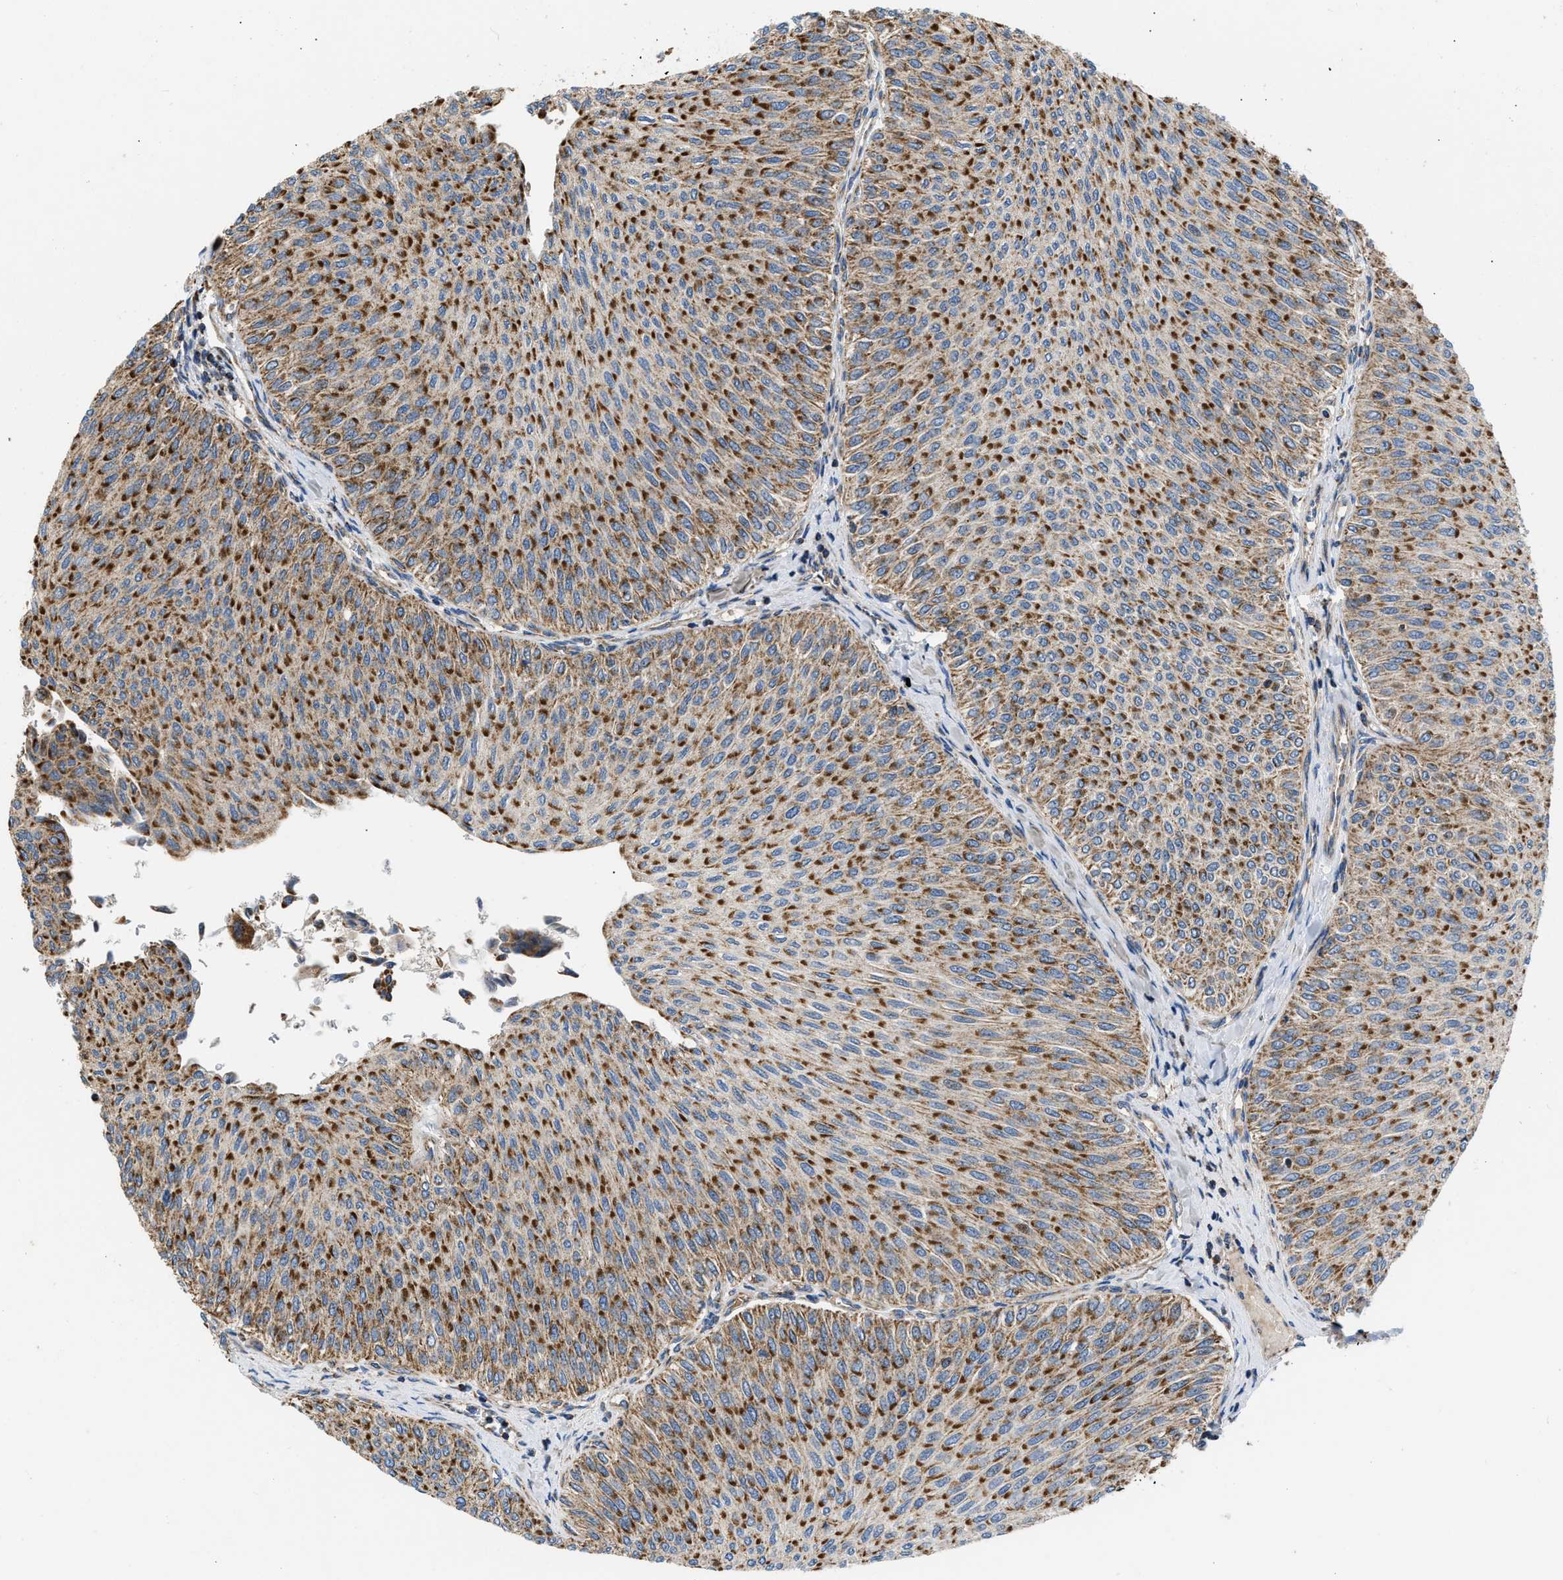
{"staining": {"intensity": "strong", "quantity": ">75%", "location": "cytoplasmic/membranous"}, "tissue": "urothelial cancer", "cell_type": "Tumor cells", "image_type": "cancer", "snomed": [{"axis": "morphology", "description": "Urothelial carcinoma, Low grade"}, {"axis": "topography", "description": "Urinary bladder"}], "caption": "Immunohistochemical staining of human urothelial cancer shows strong cytoplasmic/membranous protein expression in about >75% of tumor cells.", "gene": "OPTN", "patient": {"sex": "male", "age": 78}}